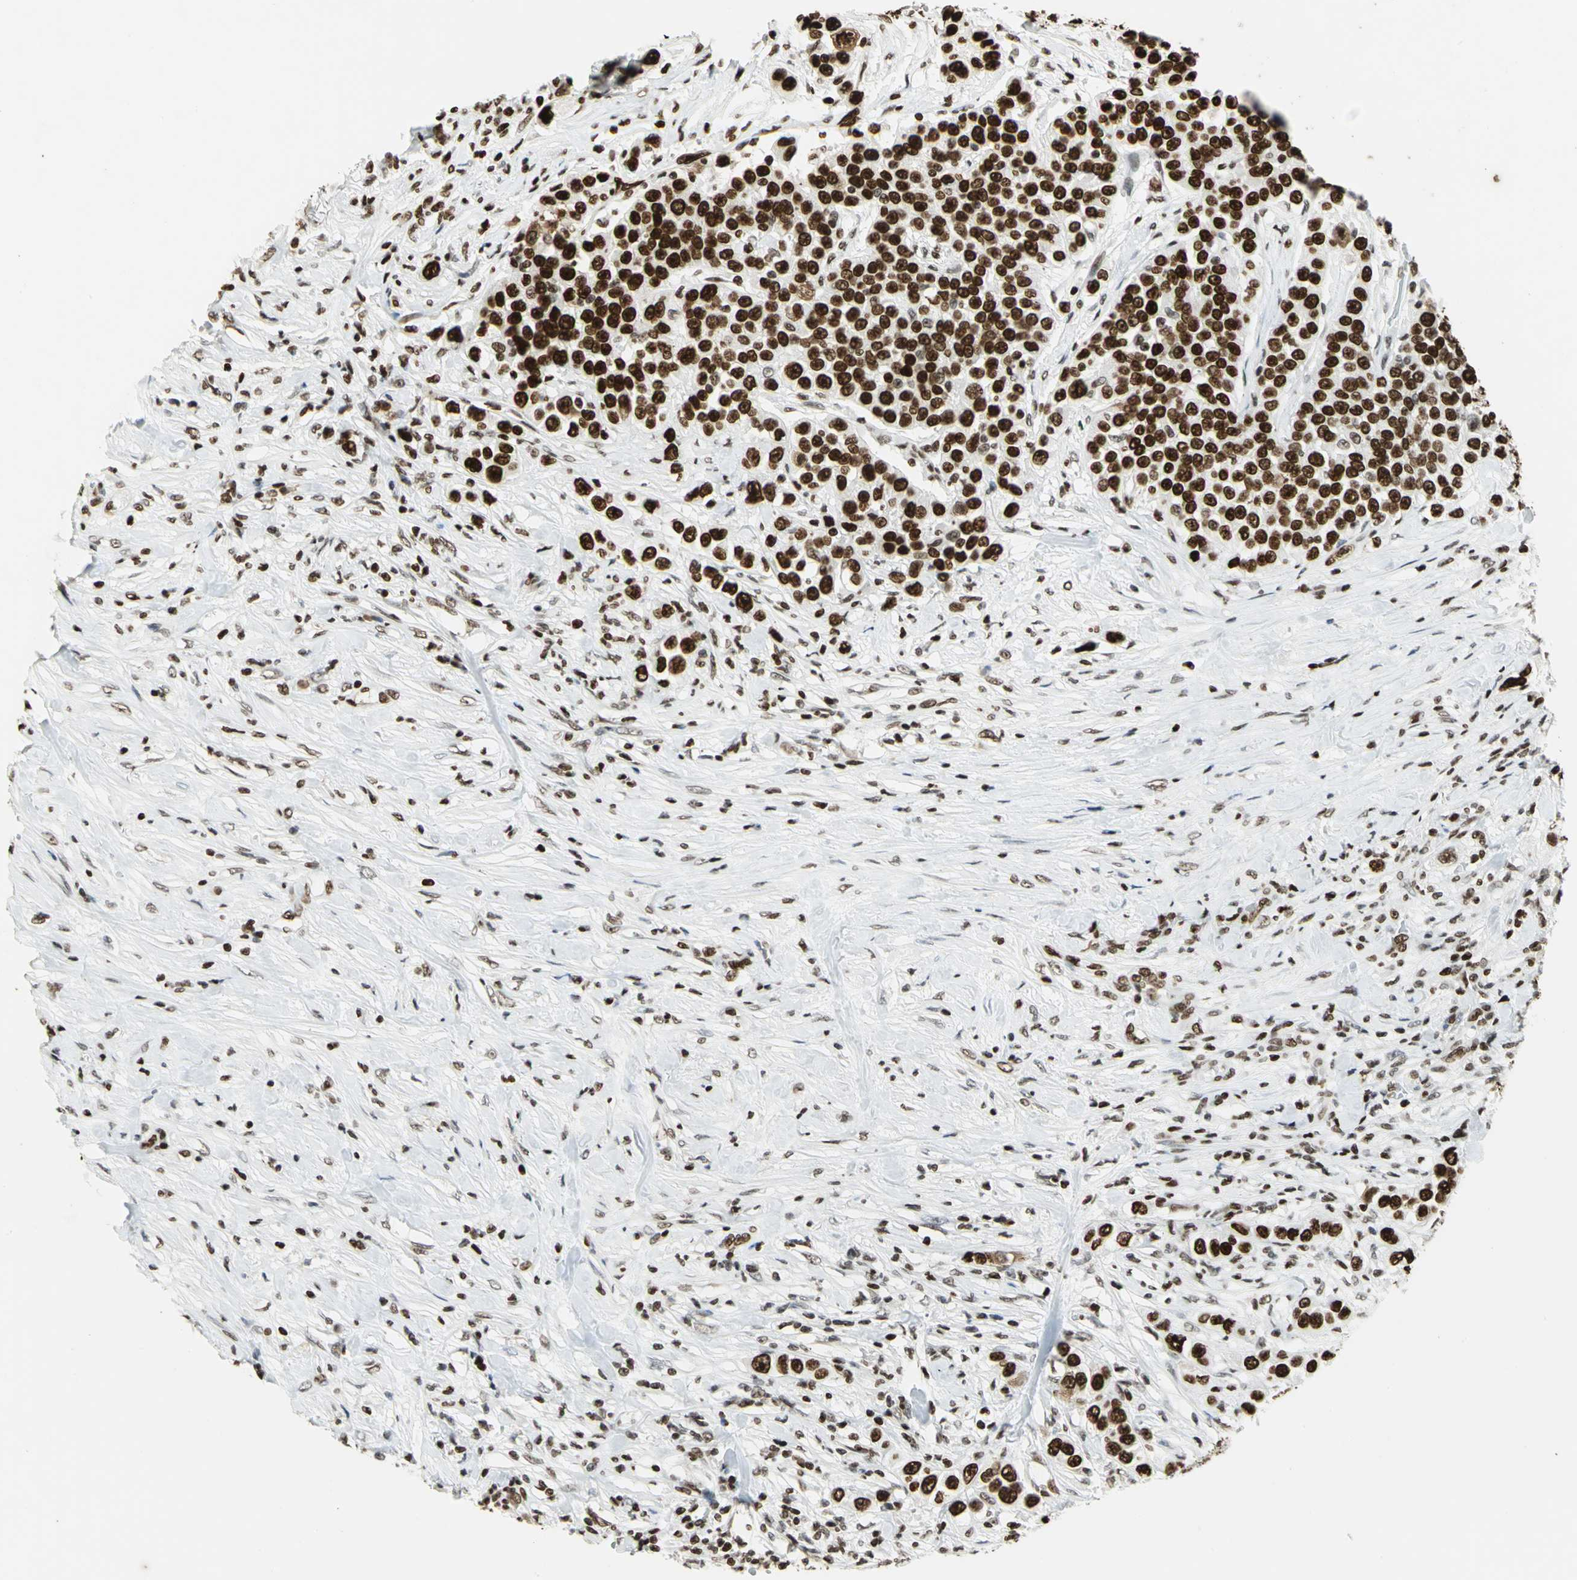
{"staining": {"intensity": "strong", "quantity": ">75%", "location": "nuclear"}, "tissue": "urothelial cancer", "cell_type": "Tumor cells", "image_type": "cancer", "snomed": [{"axis": "morphology", "description": "Urothelial carcinoma, High grade"}, {"axis": "topography", "description": "Urinary bladder"}], "caption": "Human urothelial cancer stained with a brown dye reveals strong nuclear positive staining in approximately >75% of tumor cells.", "gene": "HMGB1", "patient": {"sex": "female", "age": 80}}